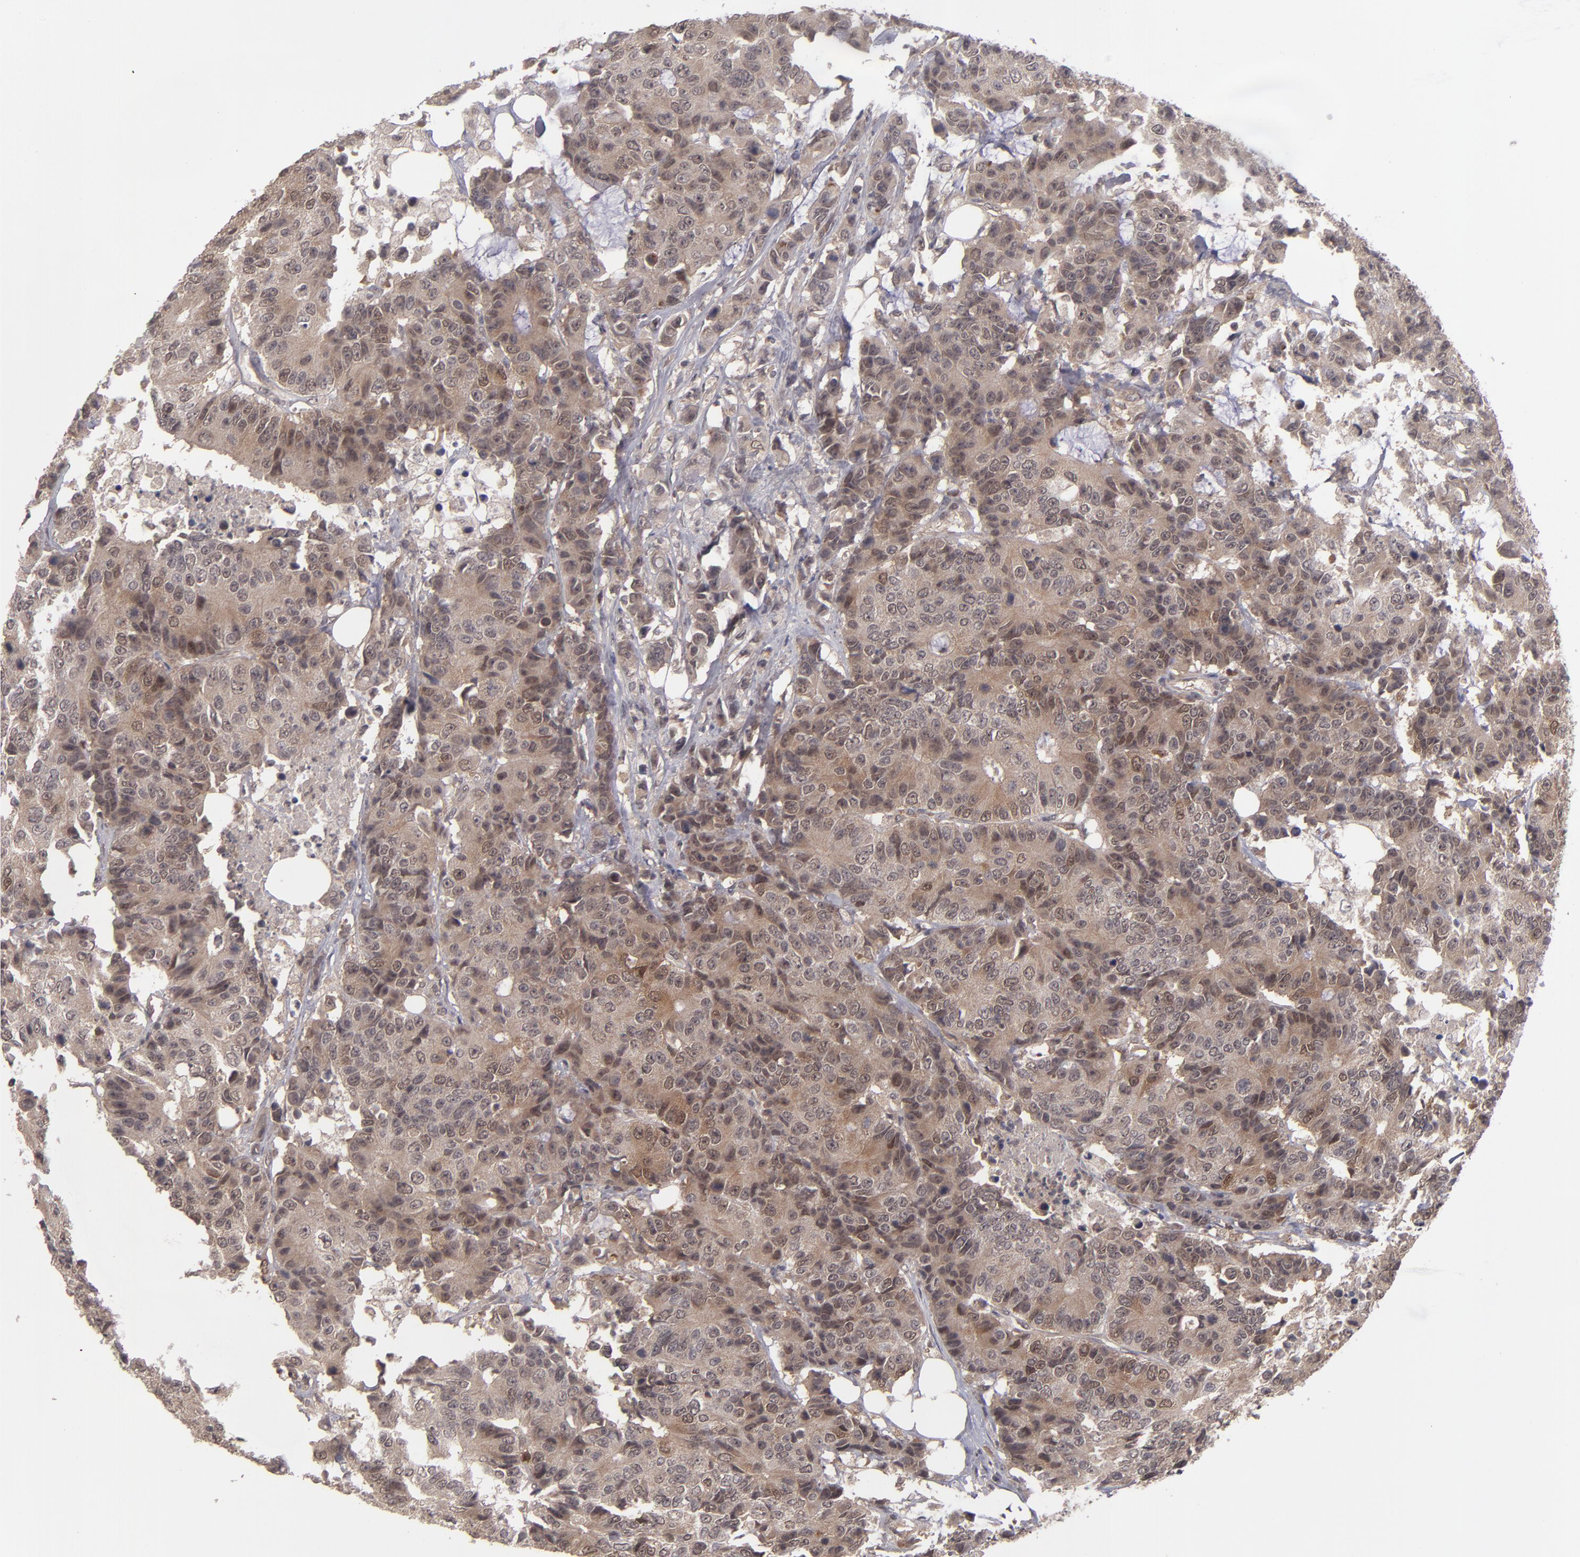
{"staining": {"intensity": "moderate", "quantity": ">75%", "location": "cytoplasmic/membranous"}, "tissue": "colorectal cancer", "cell_type": "Tumor cells", "image_type": "cancer", "snomed": [{"axis": "morphology", "description": "Adenocarcinoma, NOS"}, {"axis": "topography", "description": "Colon"}], "caption": "Brown immunohistochemical staining in colorectal cancer demonstrates moderate cytoplasmic/membranous positivity in approximately >75% of tumor cells.", "gene": "TYMS", "patient": {"sex": "female", "age": 86}}